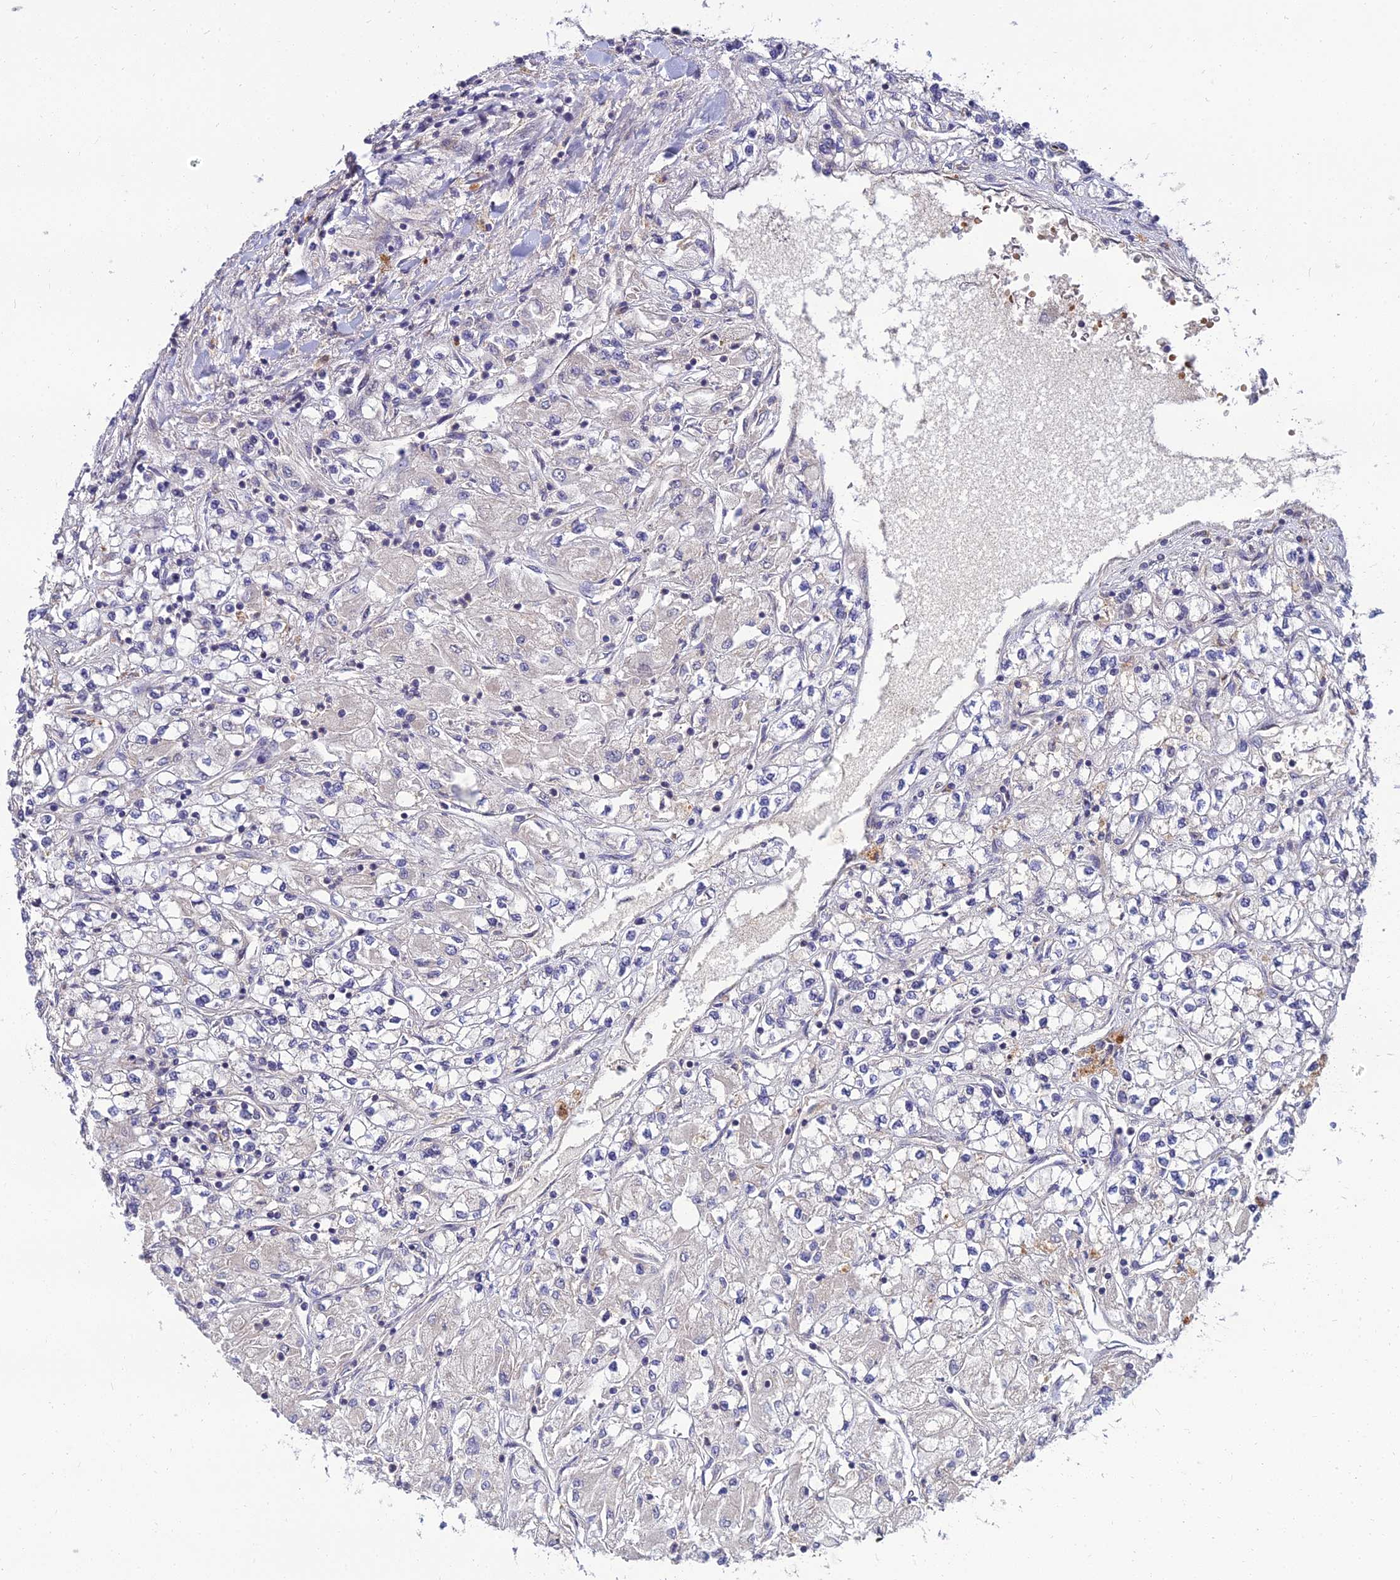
{"staining": {"intensity": "negative", "quantity": "none", "location": "none"}, "tissue": "renal cancer", "cell_type": "Tumor cells", "image_type": "cancer", "snomed": [{"axis": "morphology", "description": "Adenocarcinoma, NOS"}, {"axis": "topography", "description": "Kidney"}], "caption": "Tumor cells show no significant protein expression in renal cancer (adenocarcinoma).", "gene": "NPY", "patient": {"sex": "male", "age": 80}}